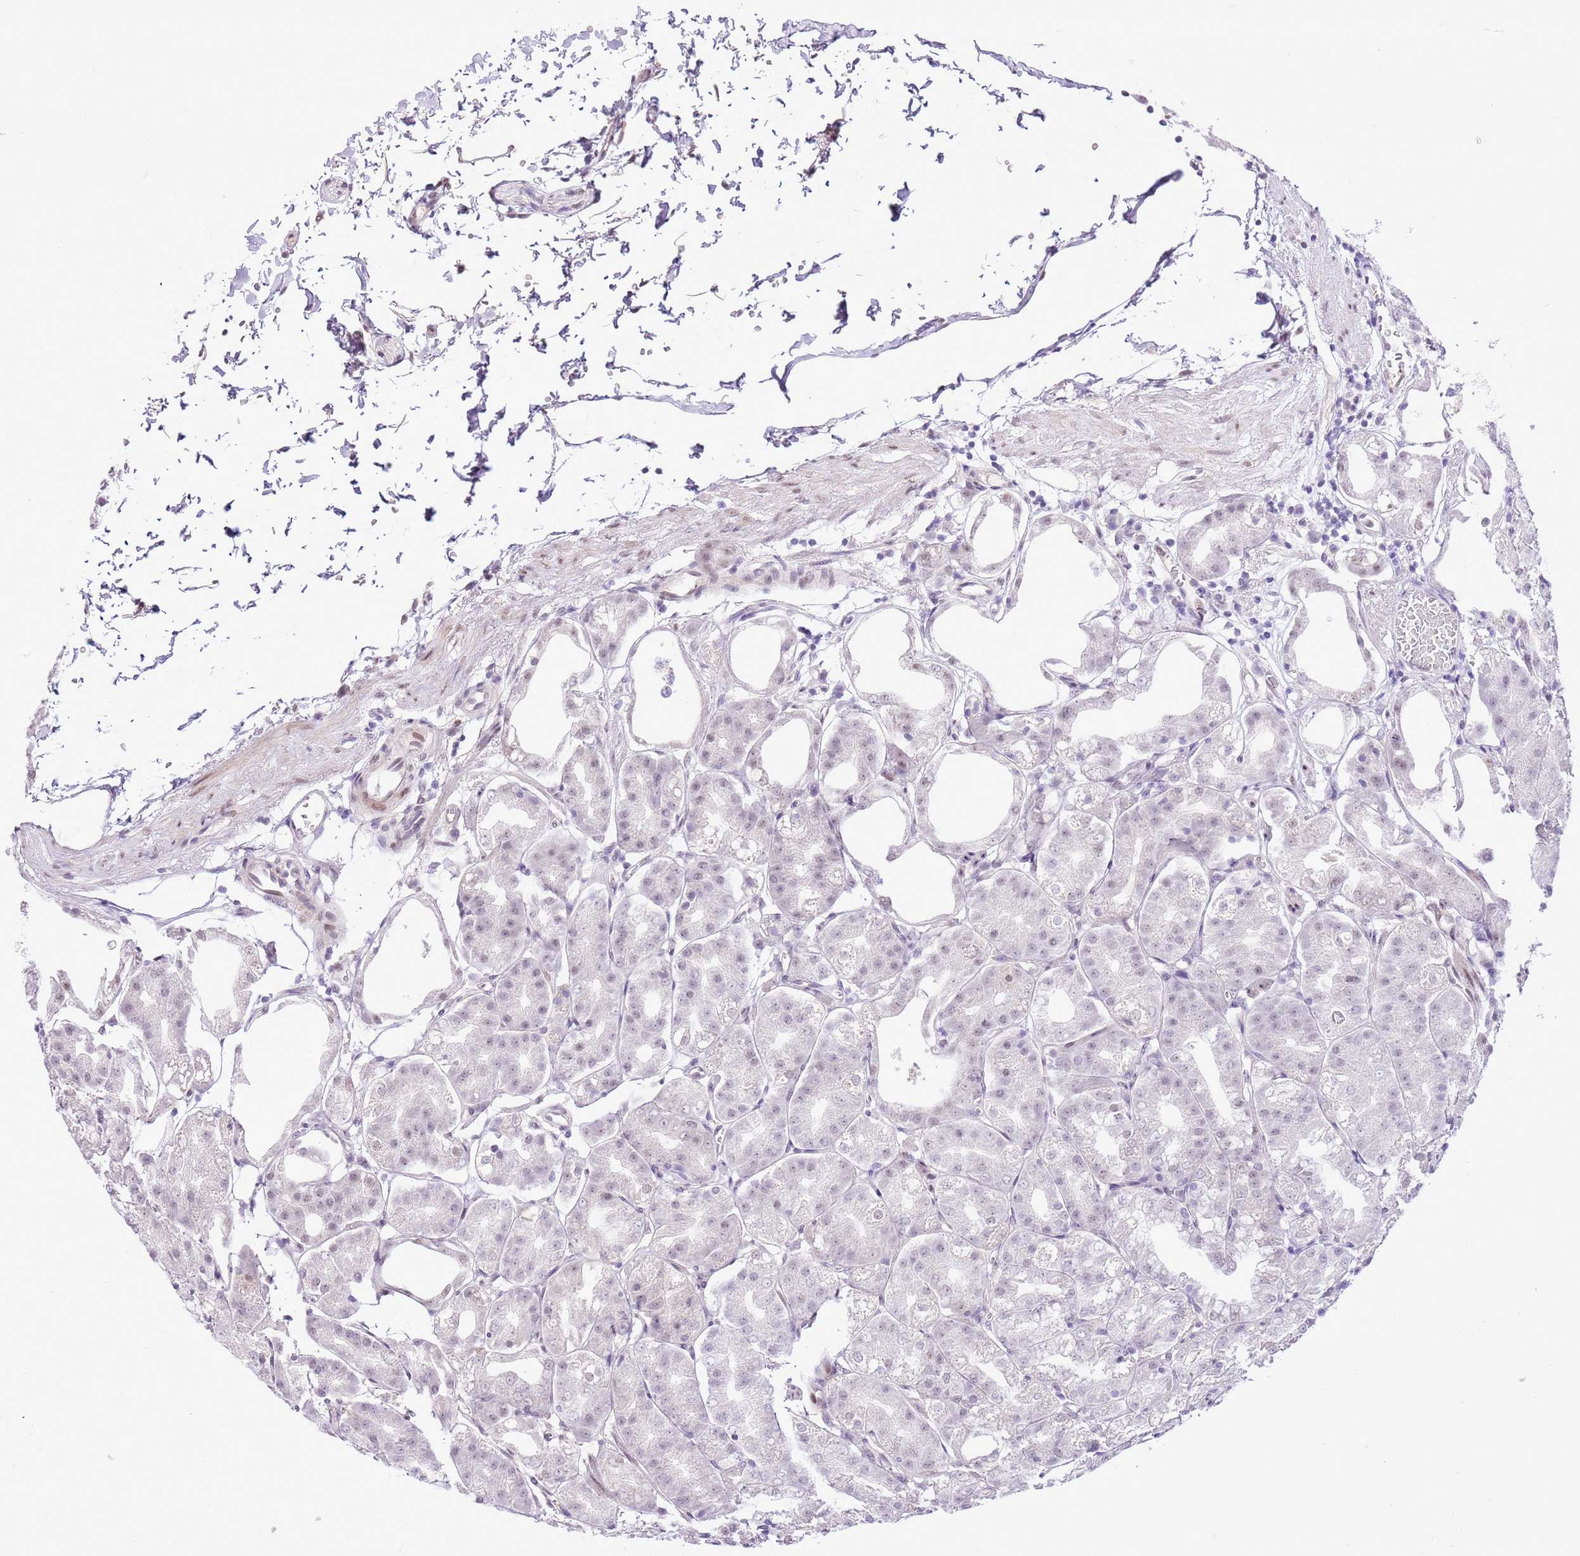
{"staining": {"intensity": "weak", "quantity": "25%-75%", "location": "nuclear"}, "tissue": "stomach", "cell_type": "Glandular cells", "image_type": "normal", "snomed": [{"axis": "morphology", "description": "Normal tissue, NOS"}, {"axis": "topography", "description": "Stomach, lower"}], "caption": "IHC photomicrograph of unremarkable stomach: stomach stained using immunohistochemistry (IHC) reveals low levels of weak protein expression localized specifically in the nuclear of glandular cells, appearing as a nuclear brown color.", "gene": "NACC2", "patient": {"sex": "male", "age": 71}}